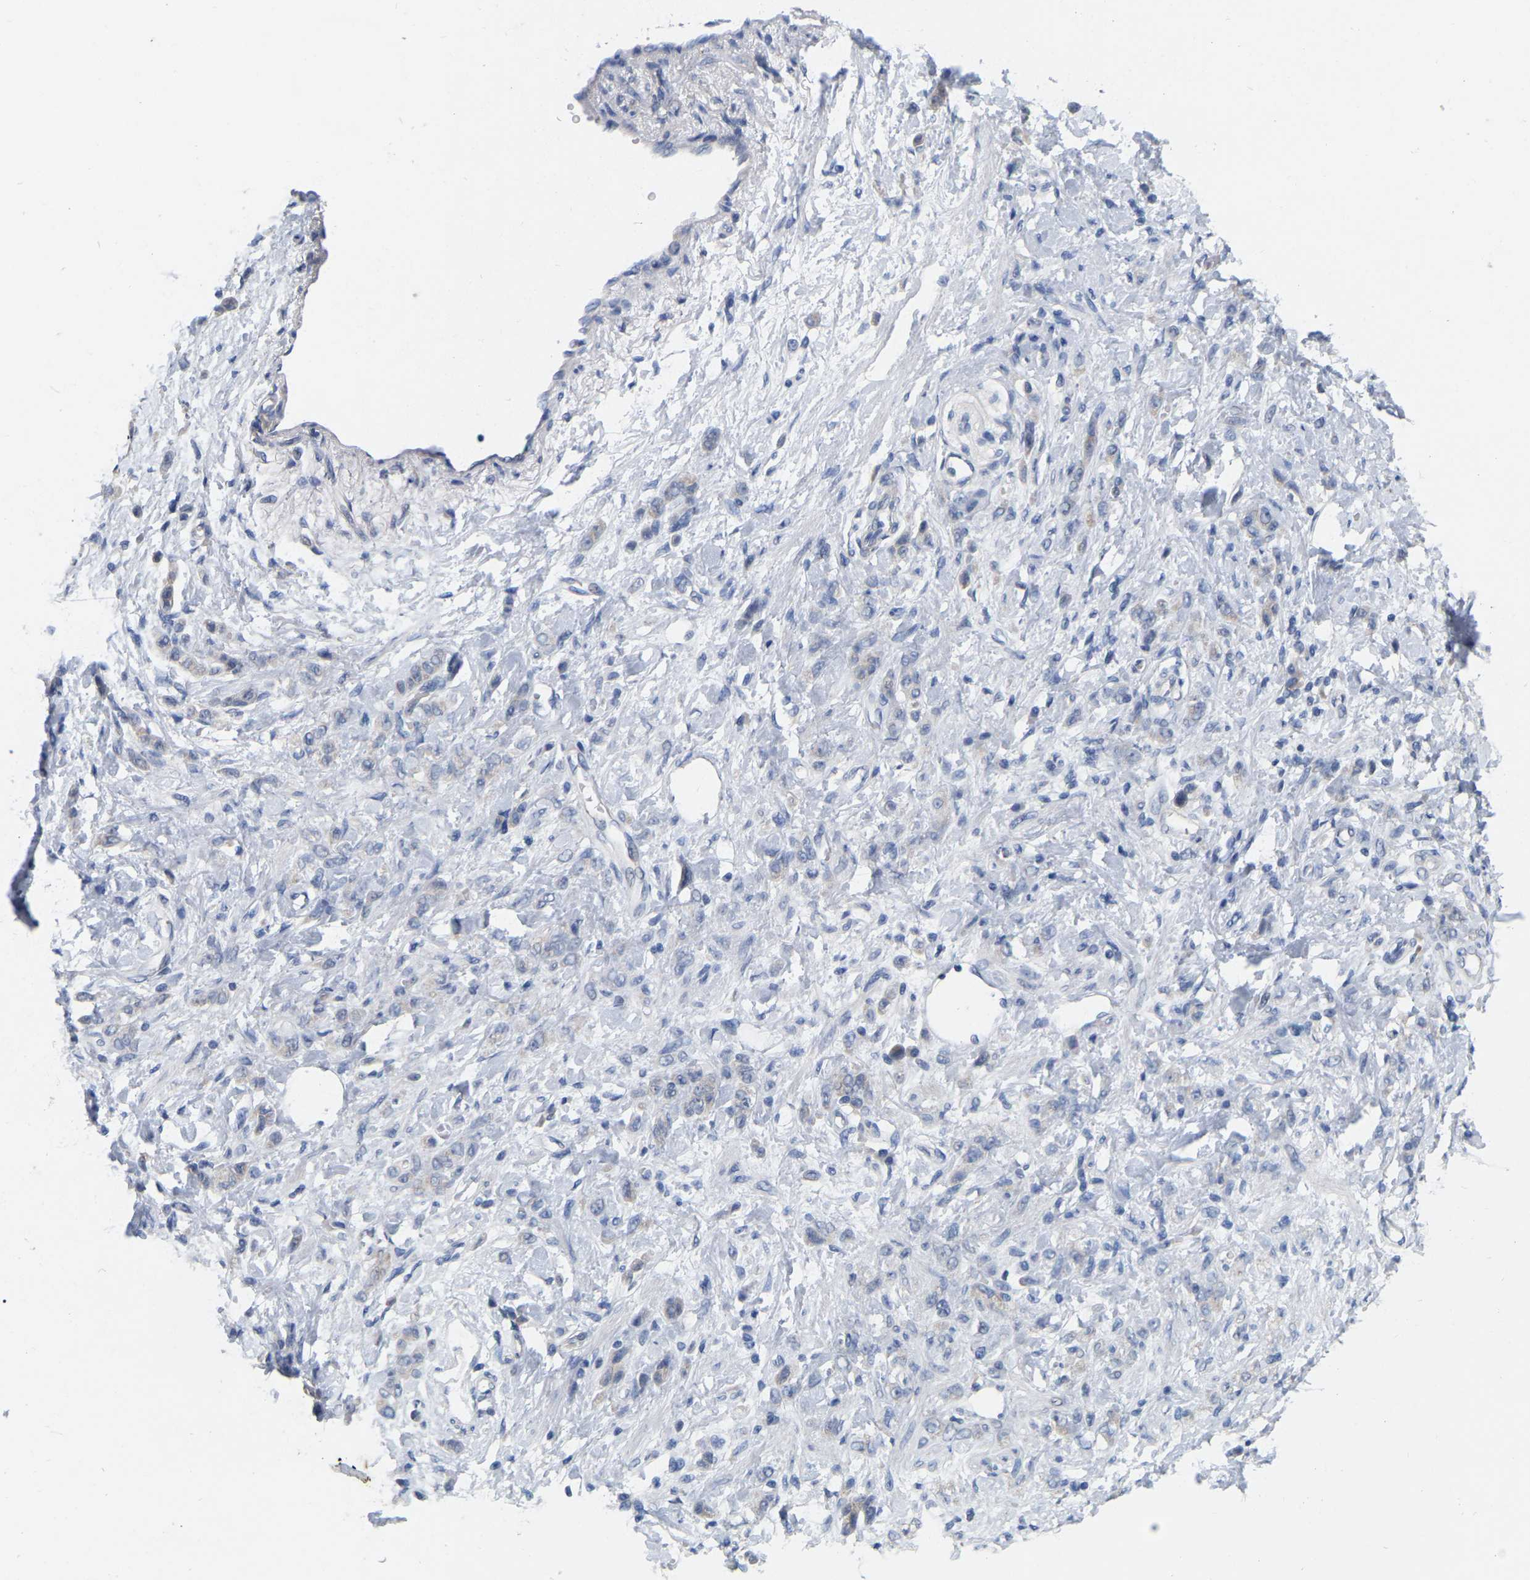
{"staining": {"intensity": "negative", "quantity": "none", "location": "none"}, "tissue": "stomach cancer", "cell_type": "Tumor cells", "image_type": "cancer", "snomed": [{"axis": "morphology", "description": "Normal tissue, NOS"}, {"axis": "morphology", "description": "Adenocarcinoma, NOS"}, {"axis": "topography", "description": "Stomach"}], "caption": "DAB immunohistochemical staining of stomach cancer (adenocarcinoma) shows no significant staining in tumor cells.", "gene": "WIPI2", "patient": {"sex": "male", "age": 82}}